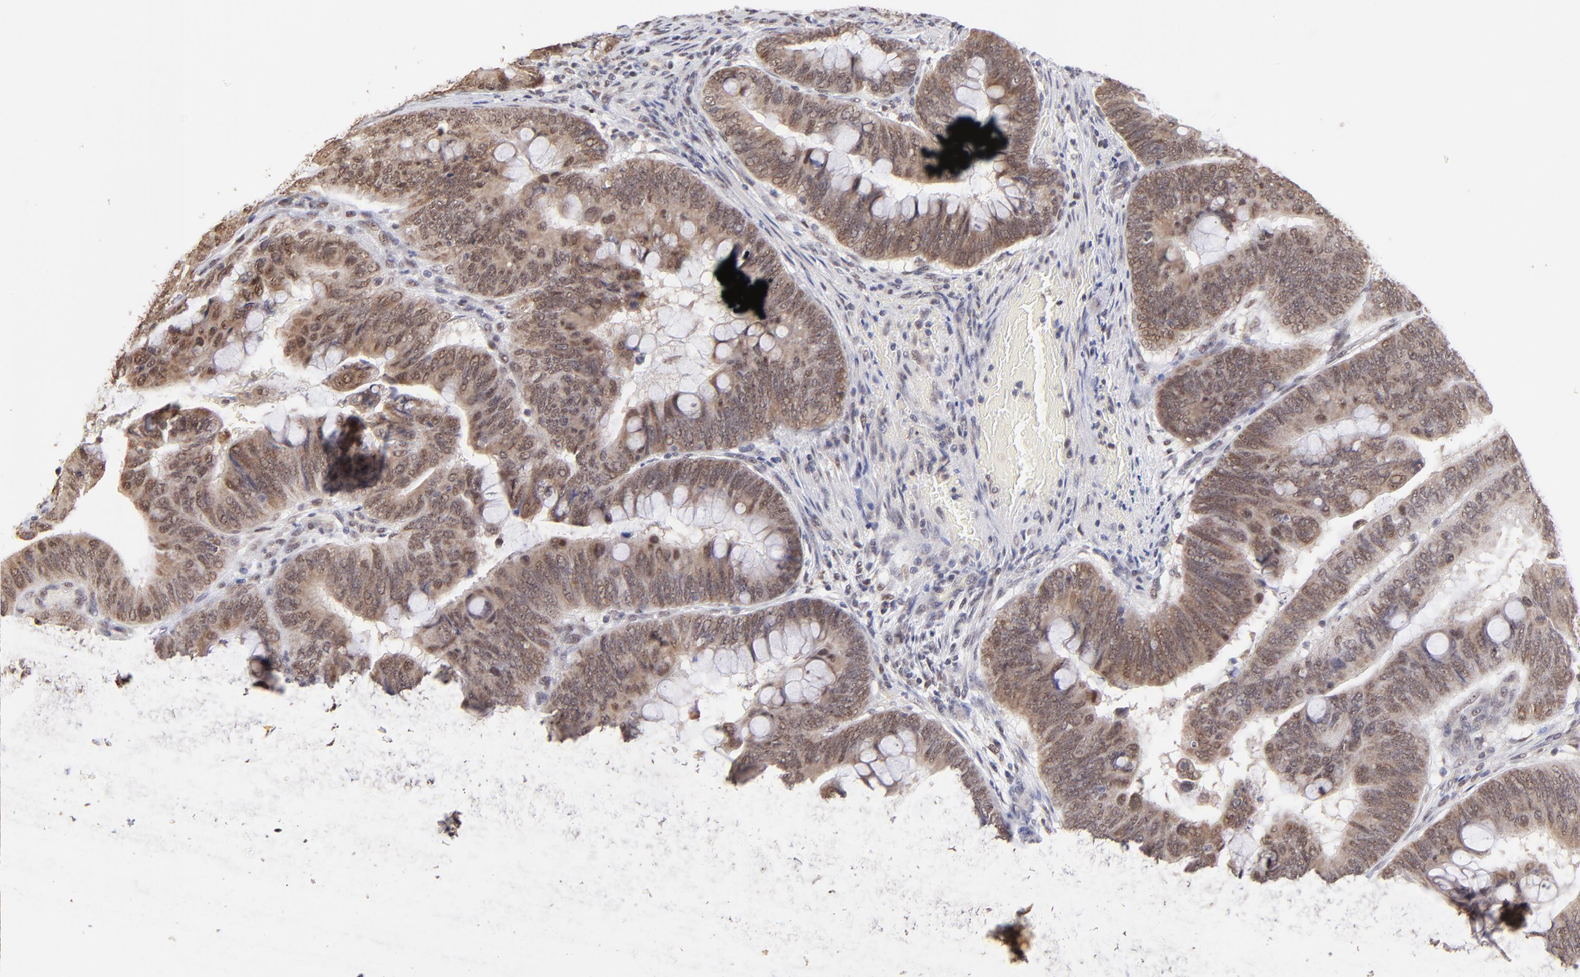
{"staining": {"intensity": "weak", "quantity": ">75%", "location": "cytoplasmic/membranous,nuclear"}, "tissue": "colorectal cancer", "cell_type": "Tumor cells", "image_type": "cancer", "snomed": [{"axis": "morphology", "description": "Normal tissue, NOS"}, {"axis": "morphology", "description": "Adenocarcinoma, NOS"}, {"axis": "topography", "description": "Rectum"}], "caption": "This histopathology image reveals colorectal cancer (adenocarcinoma) stained with immunohistochemistry to label a protein in brown. The cytoplasmic/membranous and nuclear of tumor cells show weak positivity for the protein. Nuclei are counter-stained blue.", "gene": "ZNF670", "patient": {"sex": "male", "age": 92}}